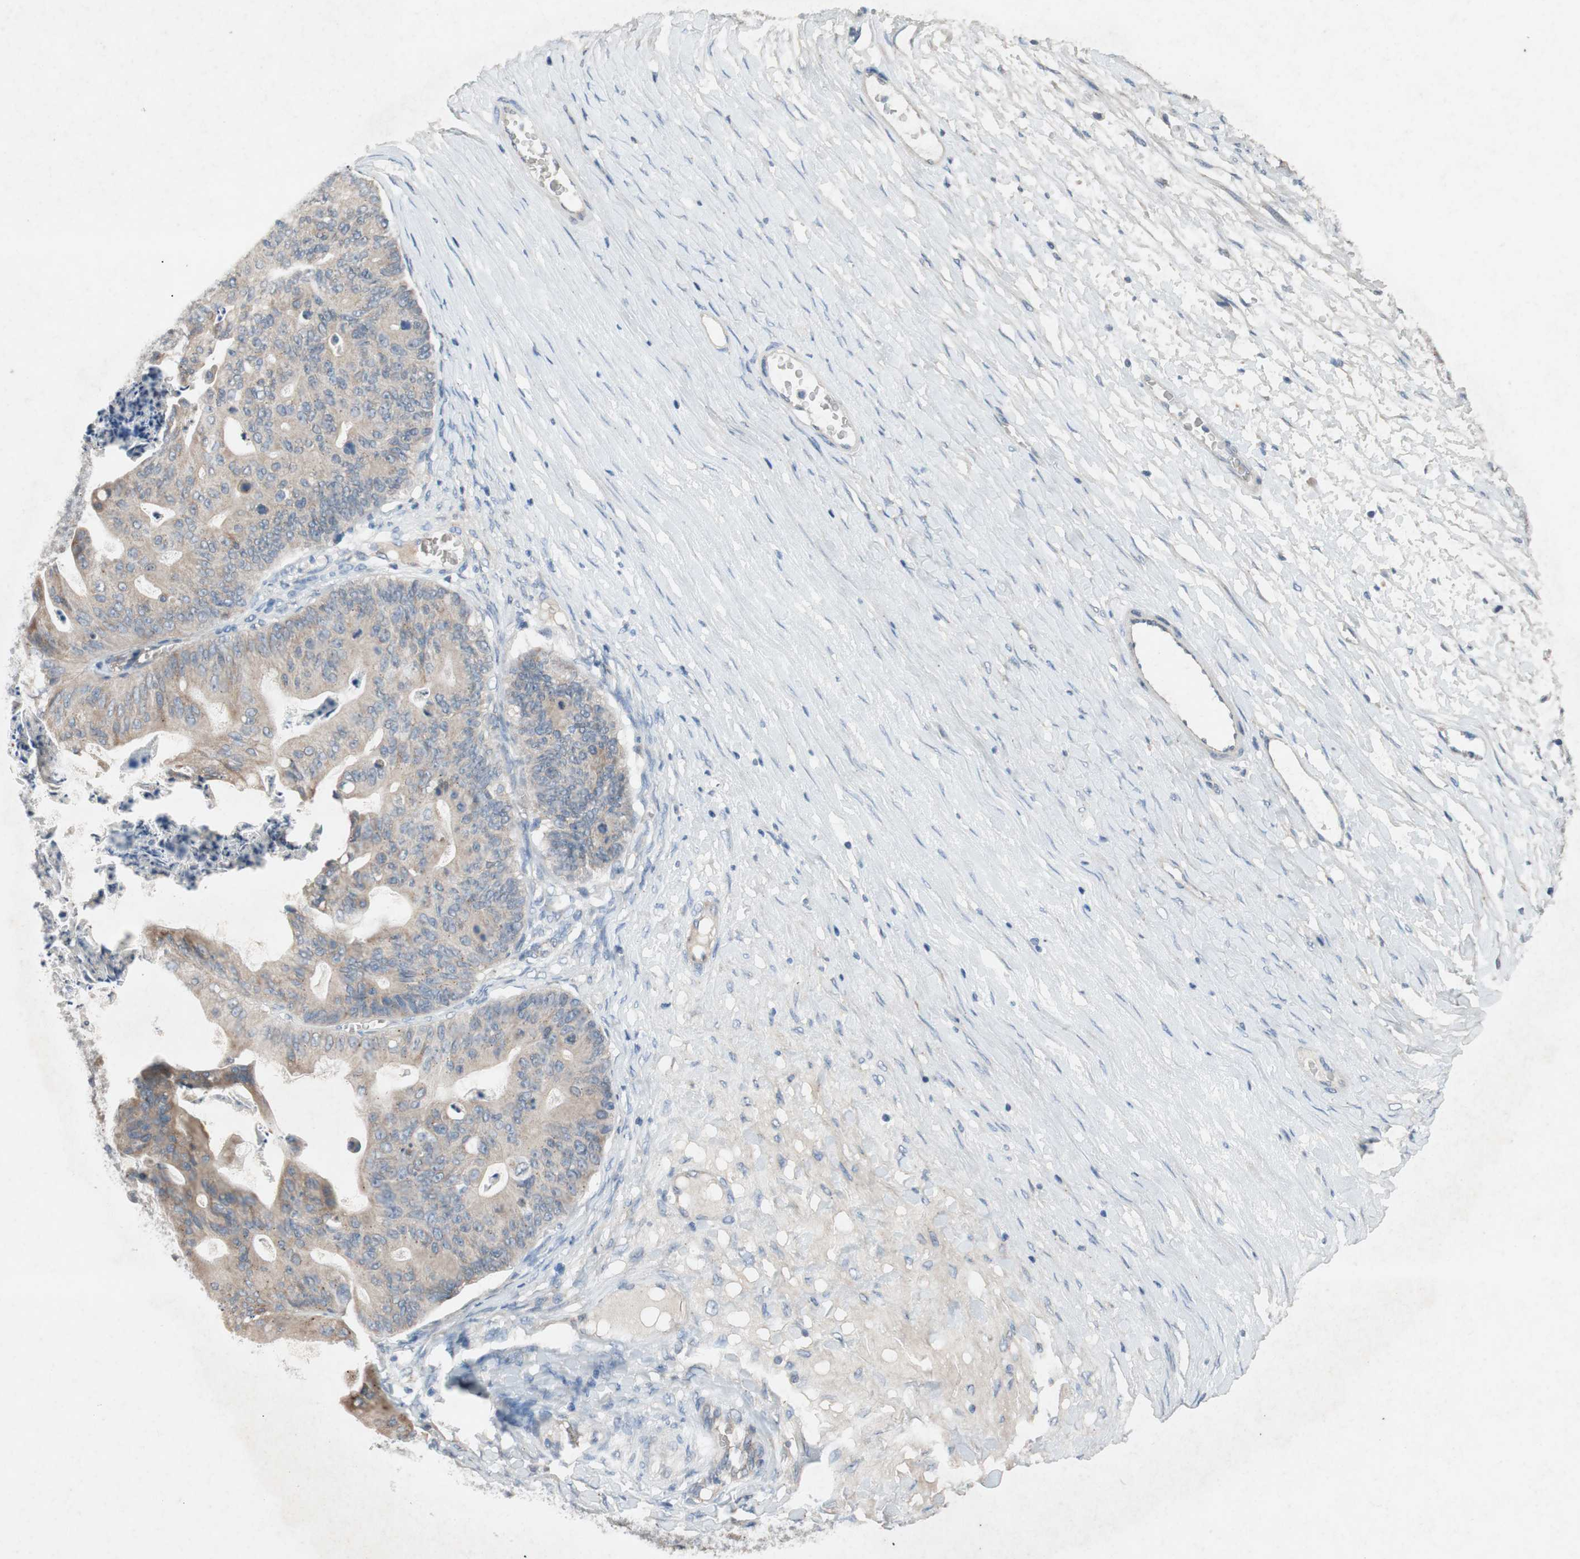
{"staining": {"intensity": "weak", "quantity": ">75%", "location": "cytoplasmic/membranous"}, "tissue": "ovarian cancer", "cell_type": "Tumor cells", "image_type": "cancer", "snomed": [{"axis": "morphology", "description": "Cystadenocarcinoma, mucinous, NOS"}, {"axis": "topography", "description": "Ovary"}], "caption": "Weak cytoplasmic/membranous expression is appreciated in approximately >75% of tumor cells in ovarian cancer (mucinous cystadenocarcinoma).", "gene": "ADD2", "patient": {"sex": "female", "age": 37}}